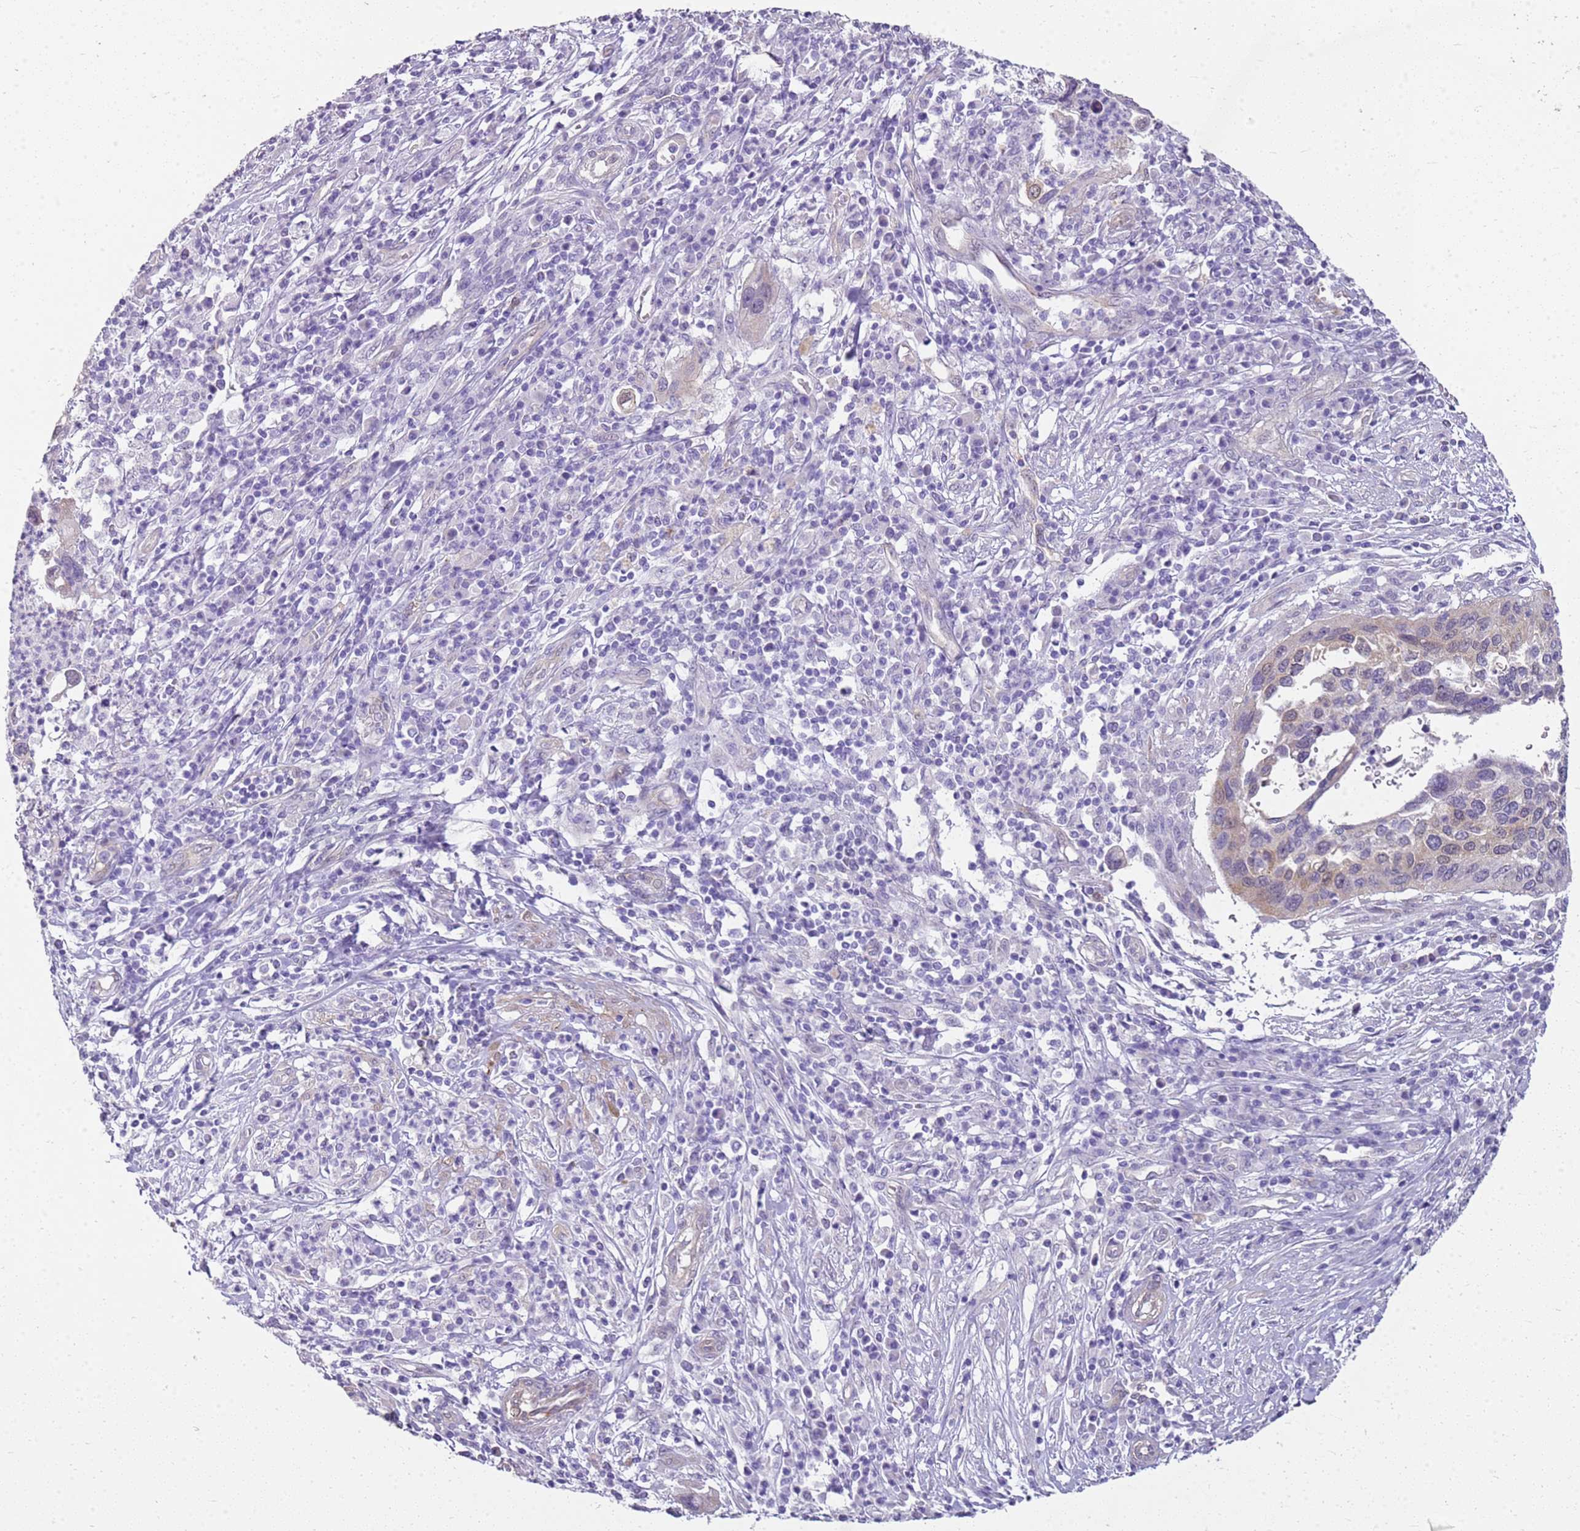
{"staining": {"intensity": "moderate", "quantity": "<25%", "location": "cytoplasmic/membranous"}, "tissue": "cervical cancer", "cell_type": "Tumor cells", "image_type": "cancer", "snomed": [{"axis": "morphology", "description": "Squamous cell carcinoma, NOS"}, {"axis": "topography", "description": "Cervix"}], "caption": "There is low levels of moderate cytoplasmic/membranous staining in tumor cells of cervical cancer (squamous cell carcinoma), as demonstrated by immunohistochemical staining (brown color).", "gene": "HSPB1", "patient": {"sex": "female", "age": 38}}